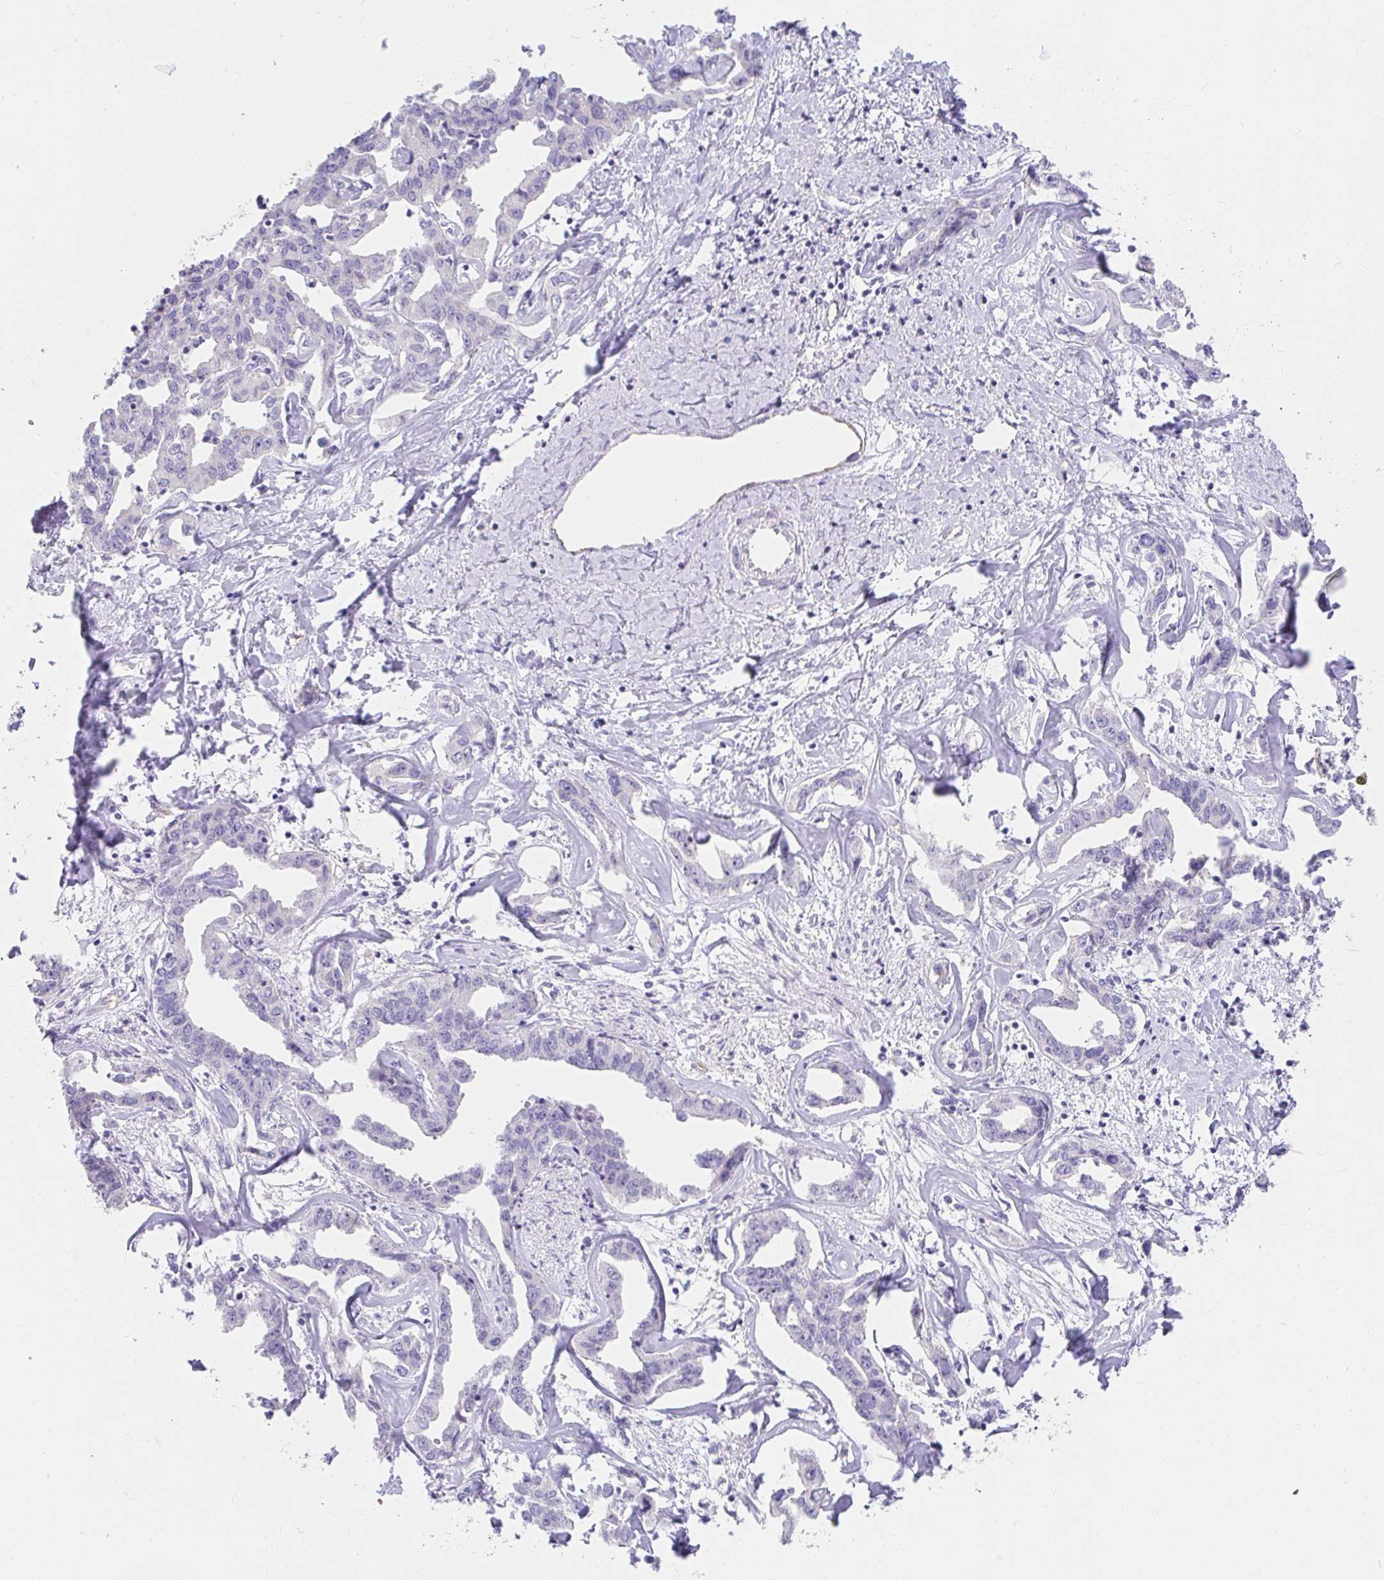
{"staining": {"intensity": "negative", "quantity": "none", "location": "none"}, "tissue": "liver cancer", "cell_type": "Tumor cells", "image_type": "cancer", "snomed": [{"axis": "morphology", "description": "Cholangiocarcinoma"}, {"axis": "topography", "description": "Liver"}], "caption": "Tumor cells show no significant protein expression in cholangiocarcinoma (liver).", "gene": "VGLL1", "patient": {"sex": "male", "age": 59}}